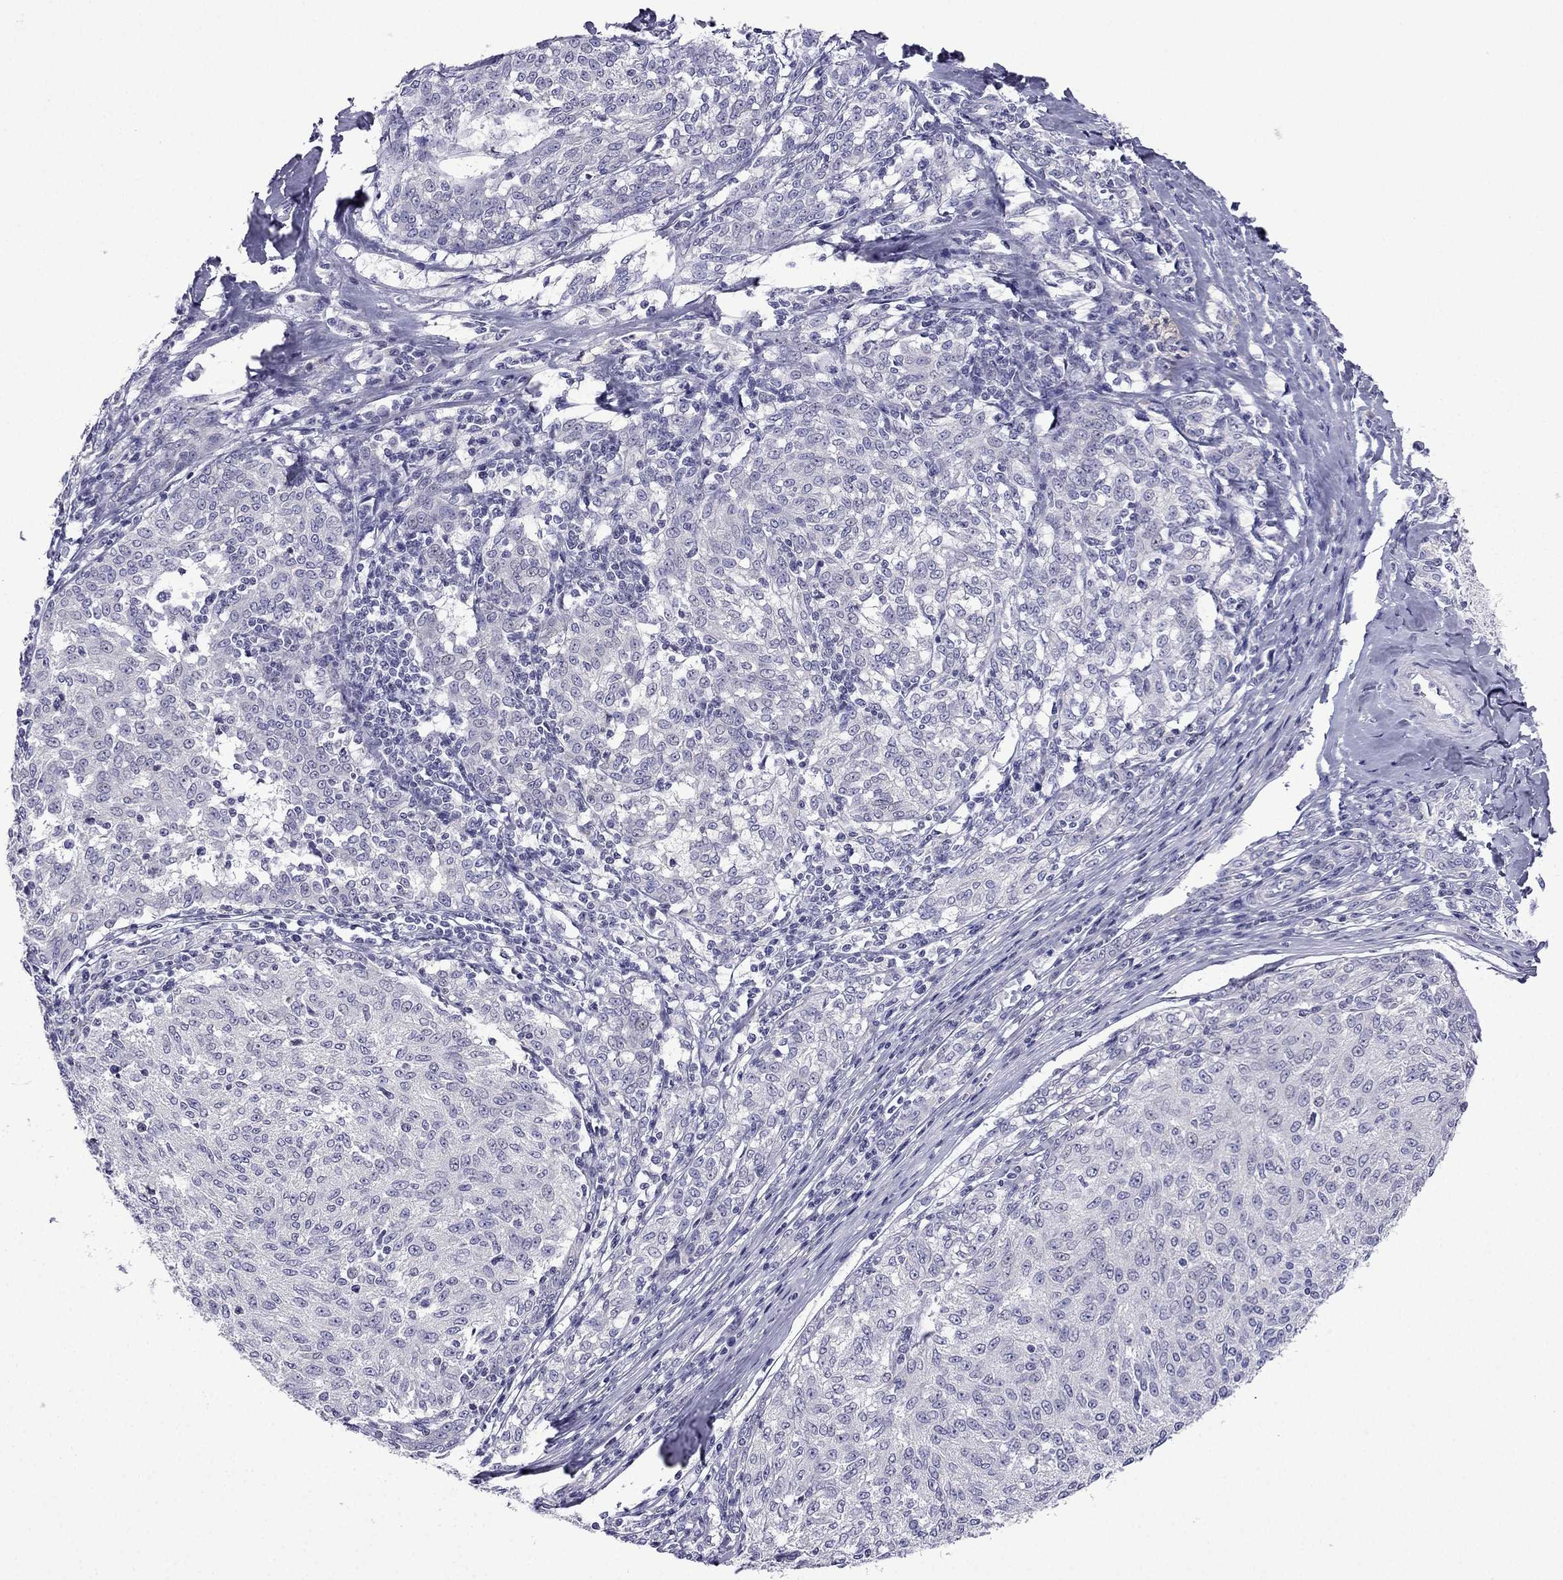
{"staining": {"intensity": "negative", "quantity": "none", "location": "none"}, "tissue": "melanoma", "cell_type": "Tumor cells", "image_type": "cancer", "snomed": [{"axis": "morphology", "description": "Malignant melanoma, NOS"}, {"axis": "topography", "description": "Skin"}], "caption": "High magnification brightfield microscopy of melanoma stained with DAB (brown) and counterstained with hematoxylin (blue): tumor cells show no significant expression.", "gene": "POM121L12", "patient": {"sex": "female", "age": 72}}